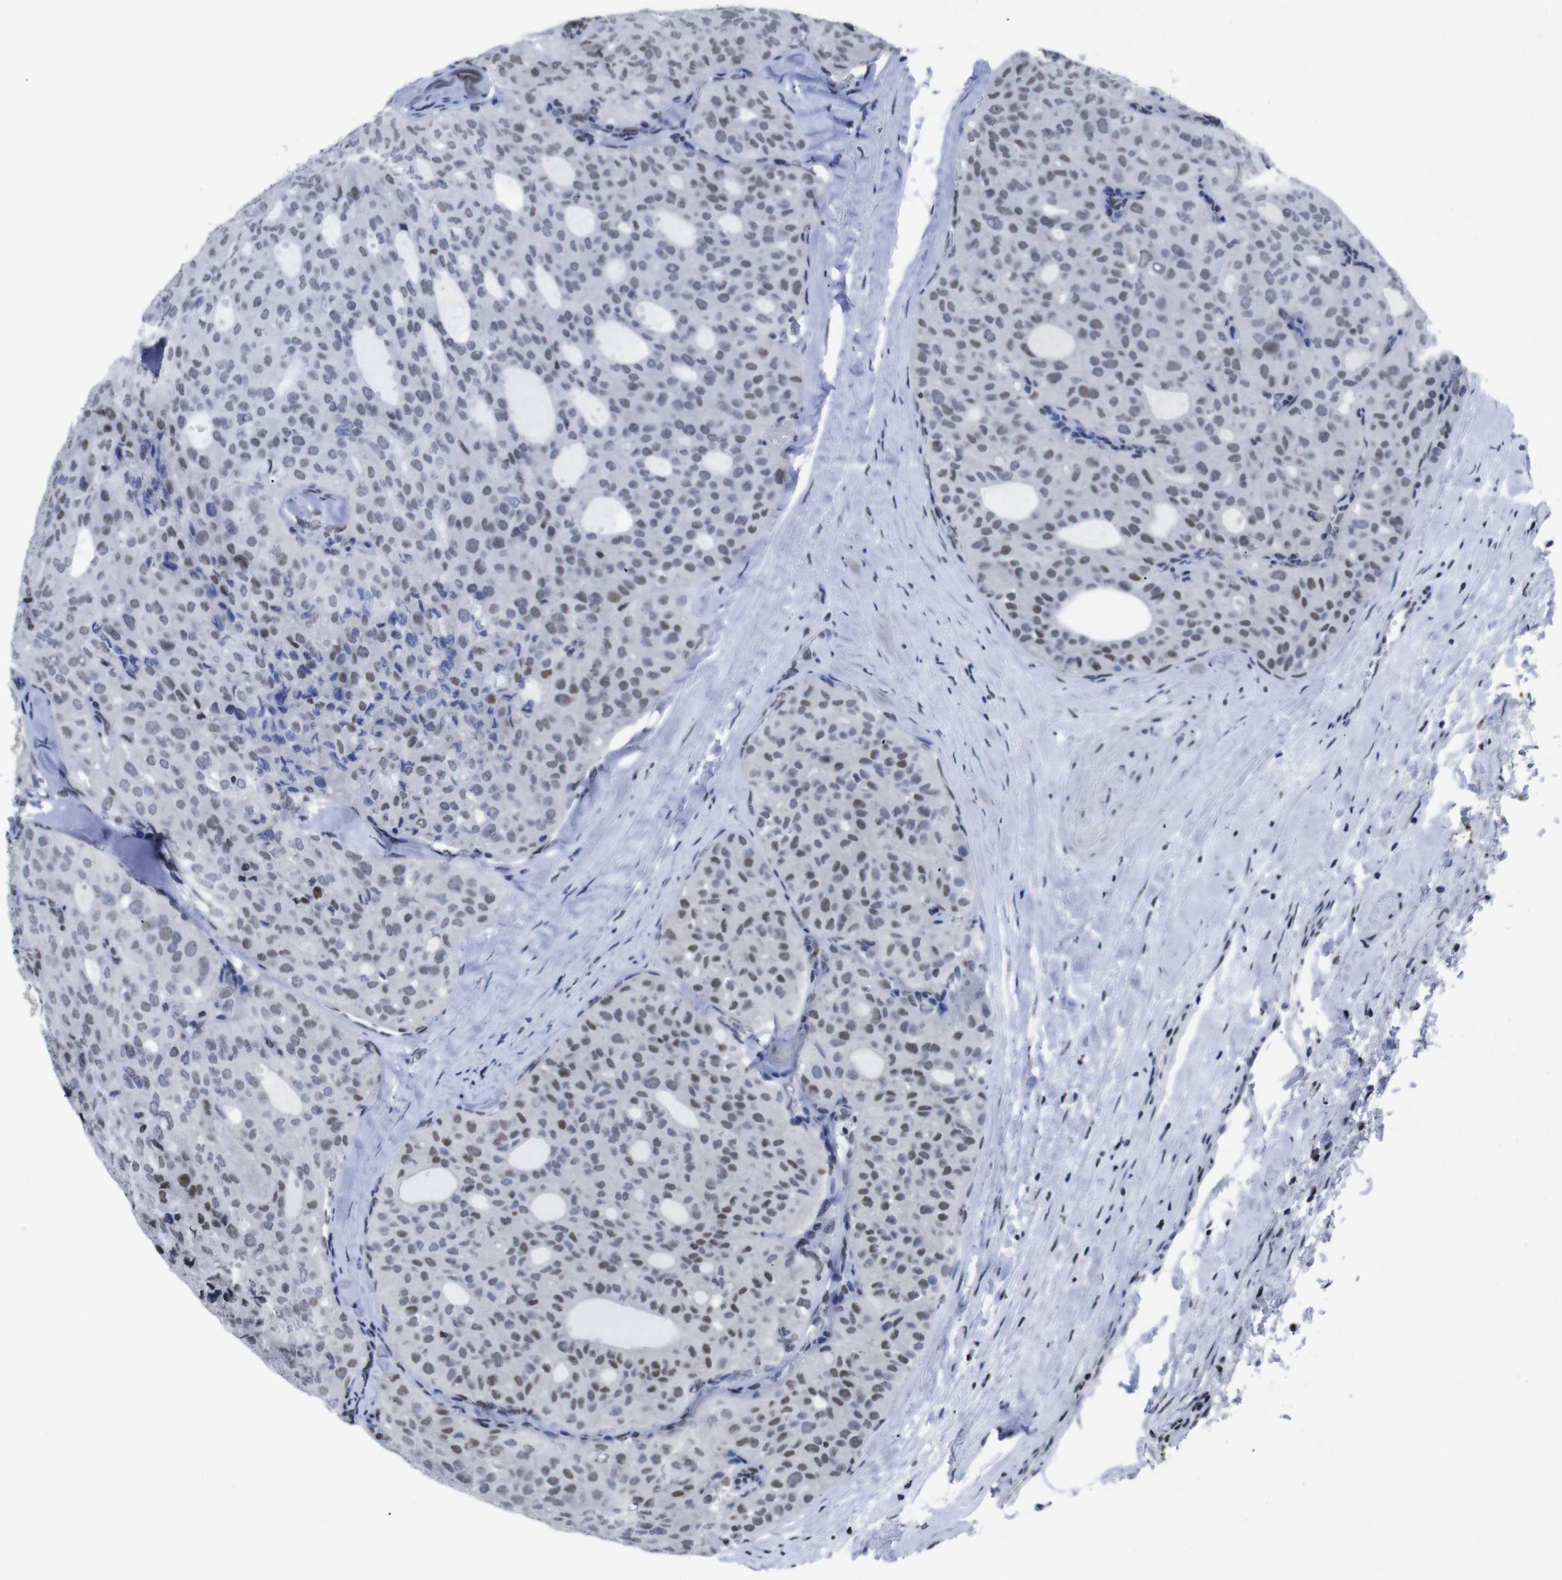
{"staining": {"intensity": "weak", "quantity": "25%-75%", "location": "nuclear"}, "tissue": "thyroid cancer", "cell_type": "Tumor cells", "image_type": "cancer", "snomed": [{"axis": "morphology", "description": "Follicular adenoma carcinoma, NOS"}, {"axis": "topography", "description": "Thyroid gland"}], "caption": "Immunohistochemical staining of human follicular adenoma carcinoma (thyroid) exhibits low levels of weak nuclear protein staining in about 25%-75% of tumor cells.", "gene": "PIP4P2", "patient": {"sex": "male", "age": 75}}